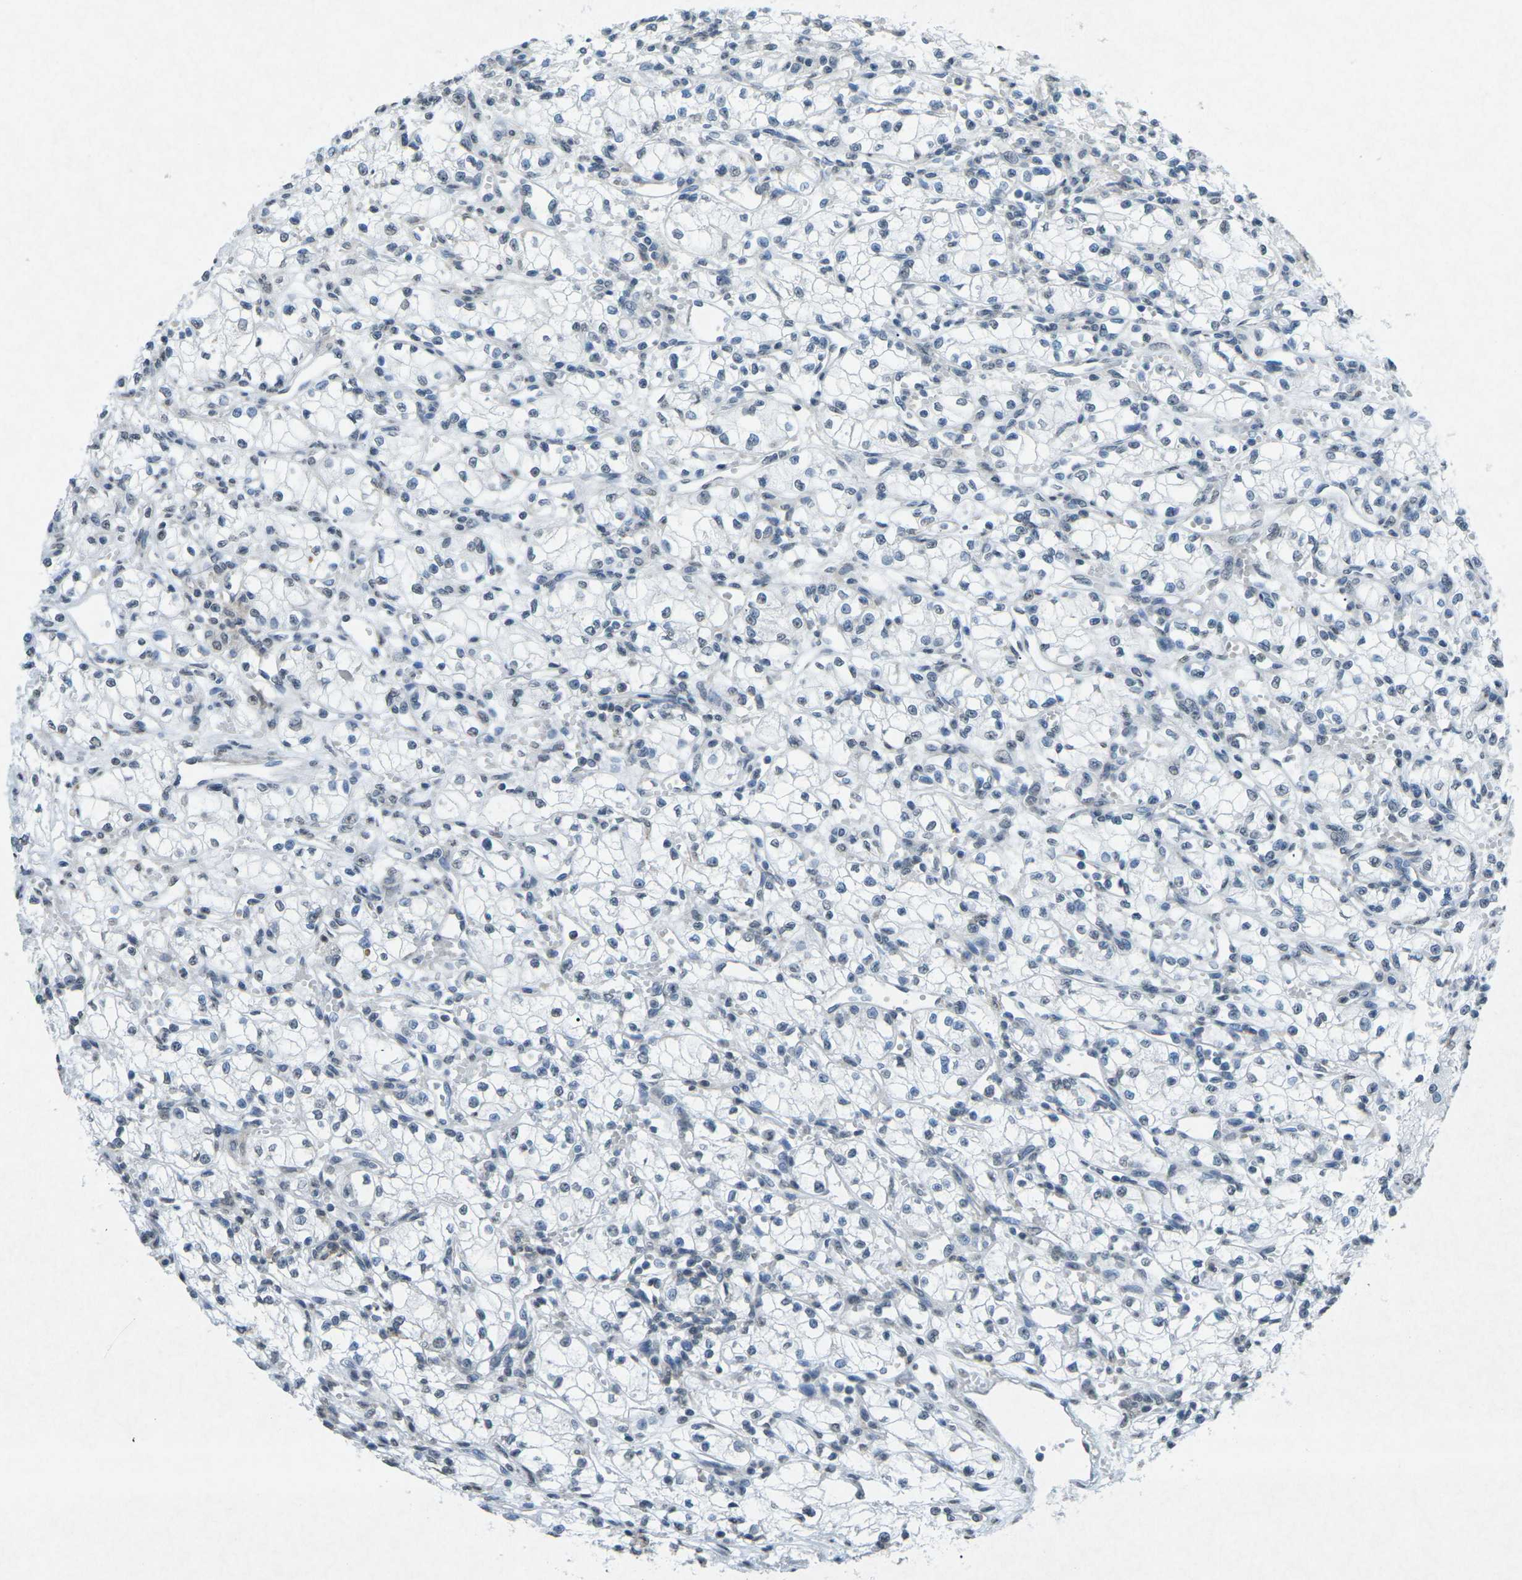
{"staining": {"intensity": "negative", "quantity": "none", "location": "none"}, "tissue": "renal cancer", "cell_type": "Tumor cells", "image_type": "cancer", "snomed": [{"axis": "morphology", "description": "Normal tissue, NOS"}, {"axis": "morphology", "description": "Adenocarcinoma, NOS"}, {"axis": "topography", "description": "Kidney"}], "caption": "Tumor cells are negative for protein expression in human renal cancer (adenocarcinoma).", "gene": "TFR2", "patient": {"sex": "male", "age": 59}}